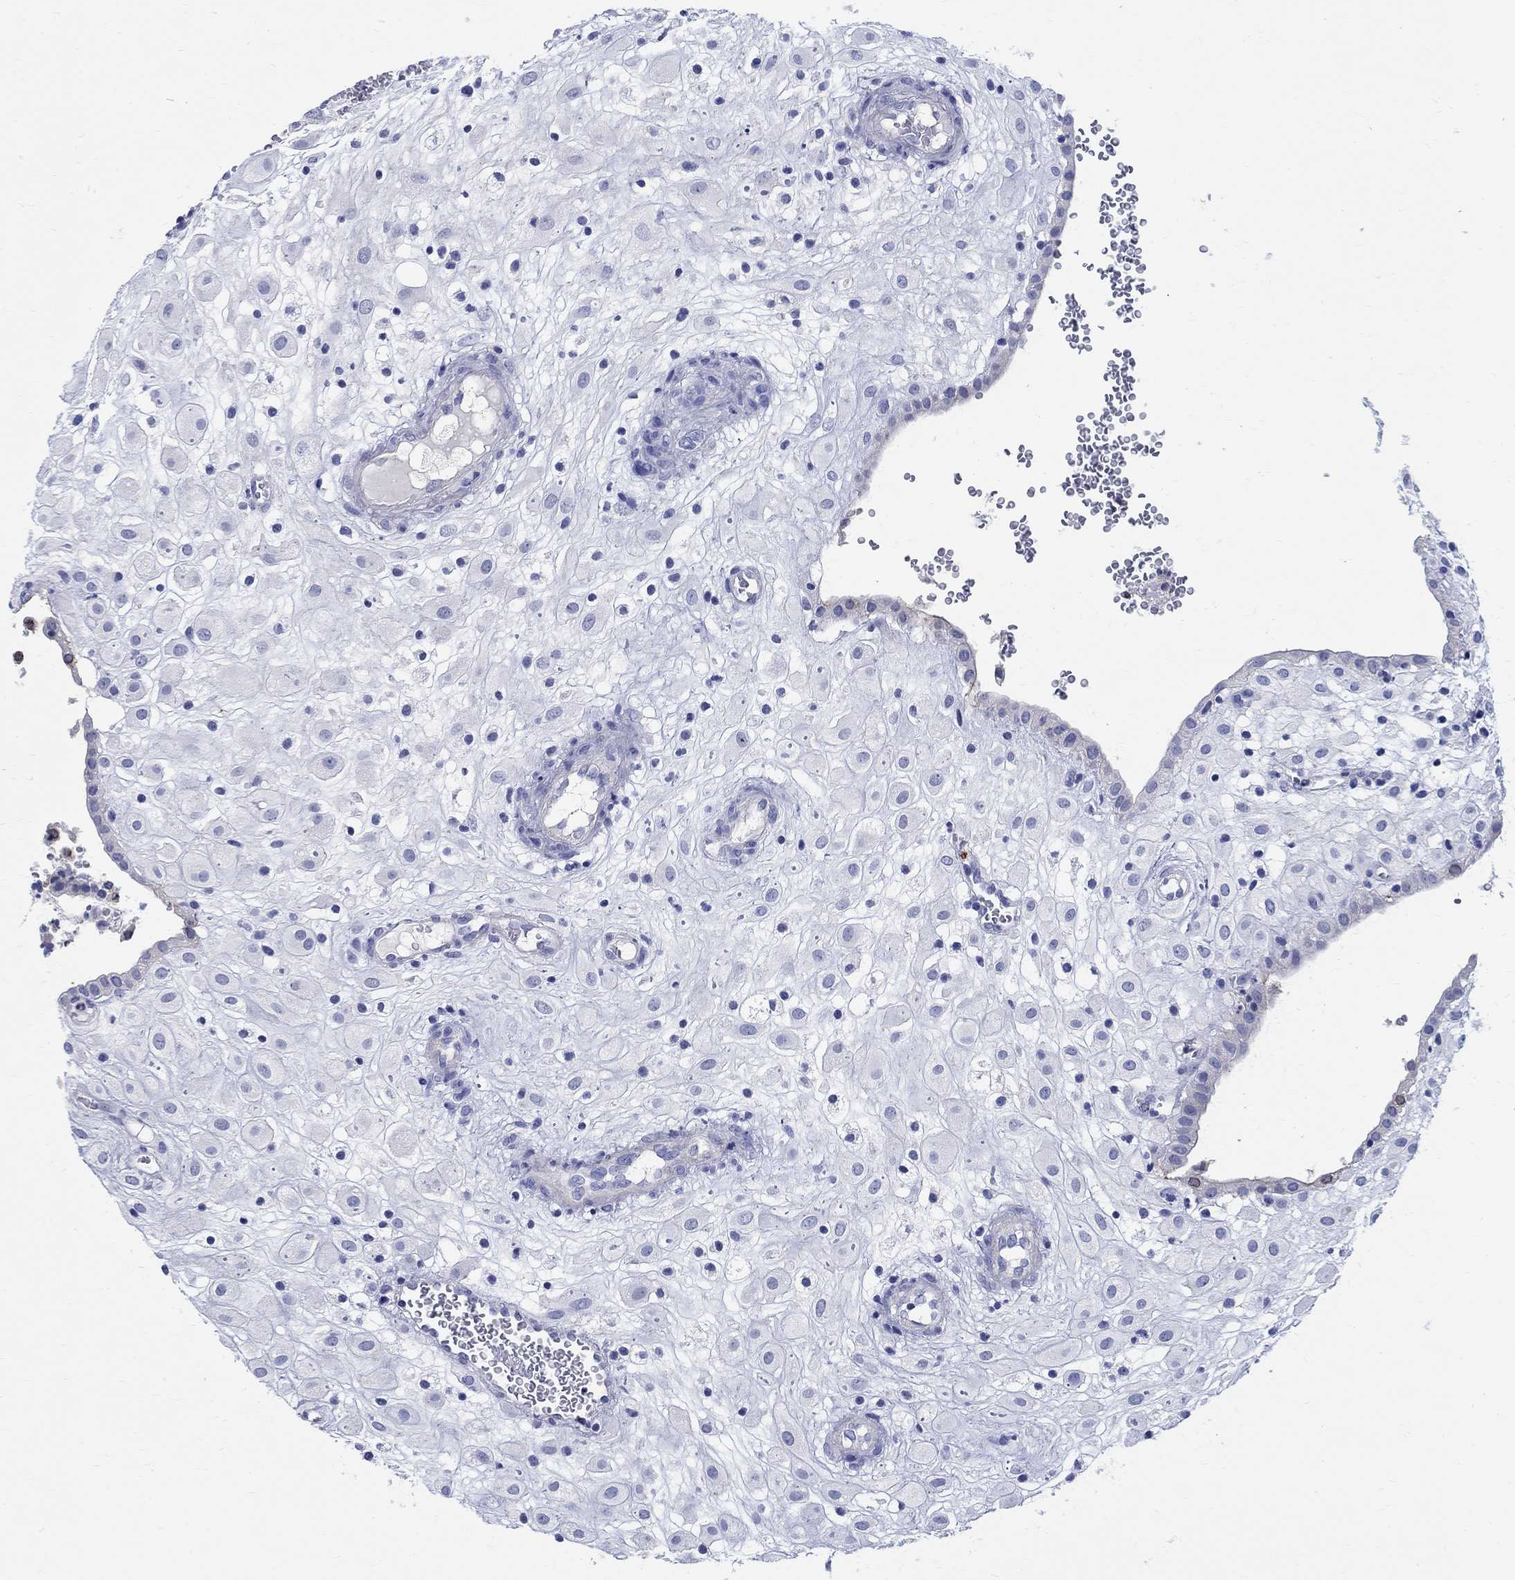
{"staining": {"intensity": "negative", "quantity": "none", "location": "none"}, "tissue": "placenta", "cell_type": "Decidual cells", "image_type": "normal", "snomed": [{"axis": "morphology", "description": "Normal tissue, NOS"}, {"axis": "topography", "description": "Placenta"}], "caption": "Human placenta stained for a protein using IHC reveals no positivity in decidual cells.", "gene": "SOX2", "patient": {"sex": "female", "age": 24}}